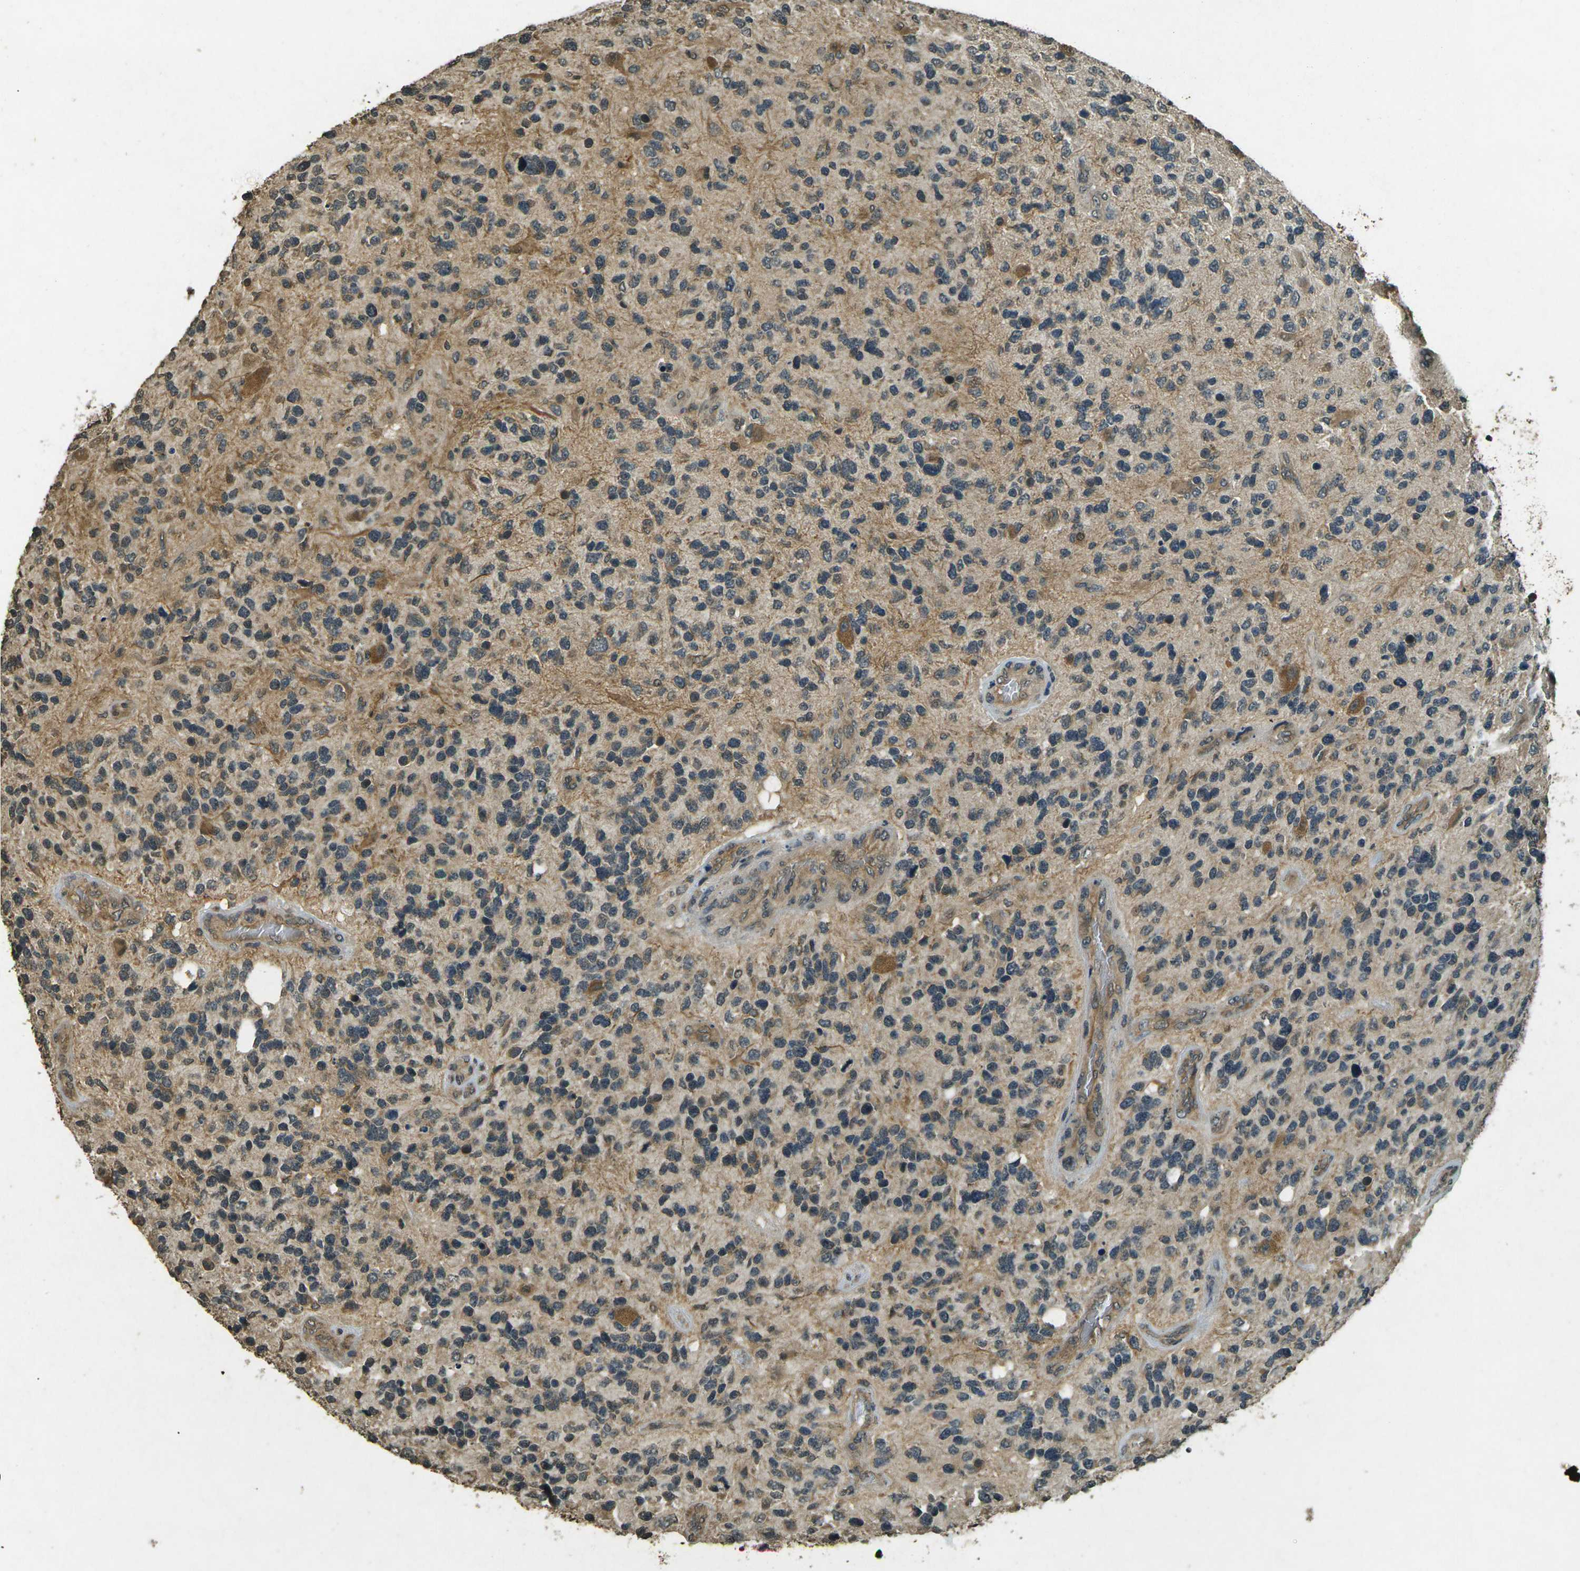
{"staining": {"intensity": "moderate", "quantity": "<25%", "location": "cytoplasmic/membranous"}, "tissue": "glioma", "cell_type": "Tumor cells", "image_type": "cancer", "snomed": [{"axis": "morphology", "description": "Glioma, malignant, High grade"}, {"axis": "topography", "description": "Brain"}], "caption": "Immunohistochemistry (IHC) histopathology image of neoplastic tissue: malignant glioma (high-grade) stained using immunohistochemistry (IHC) reveals low levels of moderate protein expression localized specifically in the cytoplasmic/membranous of tumor cells, appearing as a cytoplasmic/membranous brown color.", "gene": "PDE2A", "patient": {"sex": "female", "age": 58}}